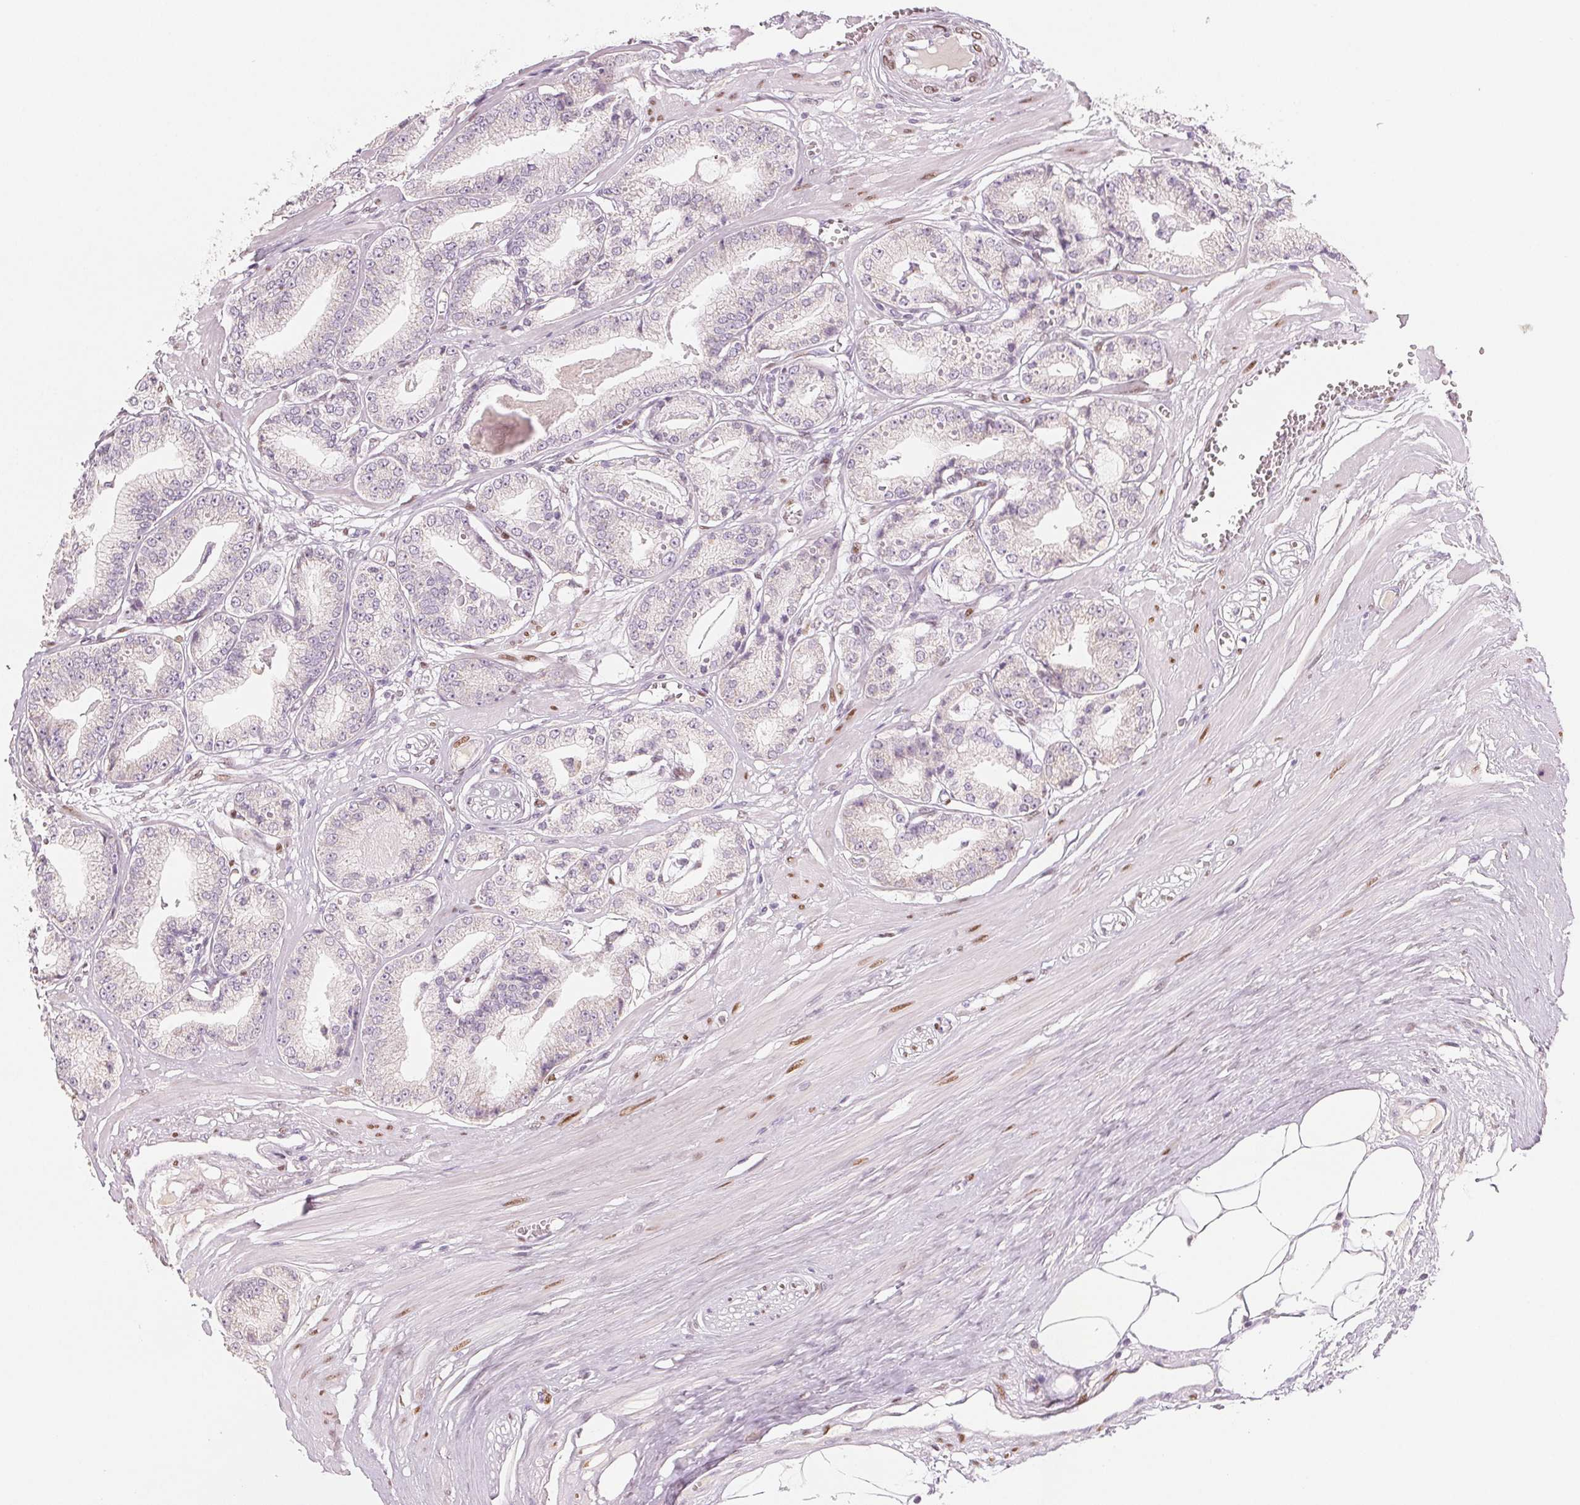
{"staining": {"intensity": "negative", "quantity": "none", "location": "none"}, "tissue": "prostate cancer", "cell_type": "Tumor cells", "image_type": "cancer", "snomed": [{"axis": "morphology", "description": "Adenocarcinoma, High grade"}, {"axis": "topography", "description": "Prostate"}], "caption": "A histopathology image of prostate cancer stained for a protein reveals no brown staining in tumor cells.", "gene": "SMARCD3", "patient": {"sex": "male", "age": 71}}